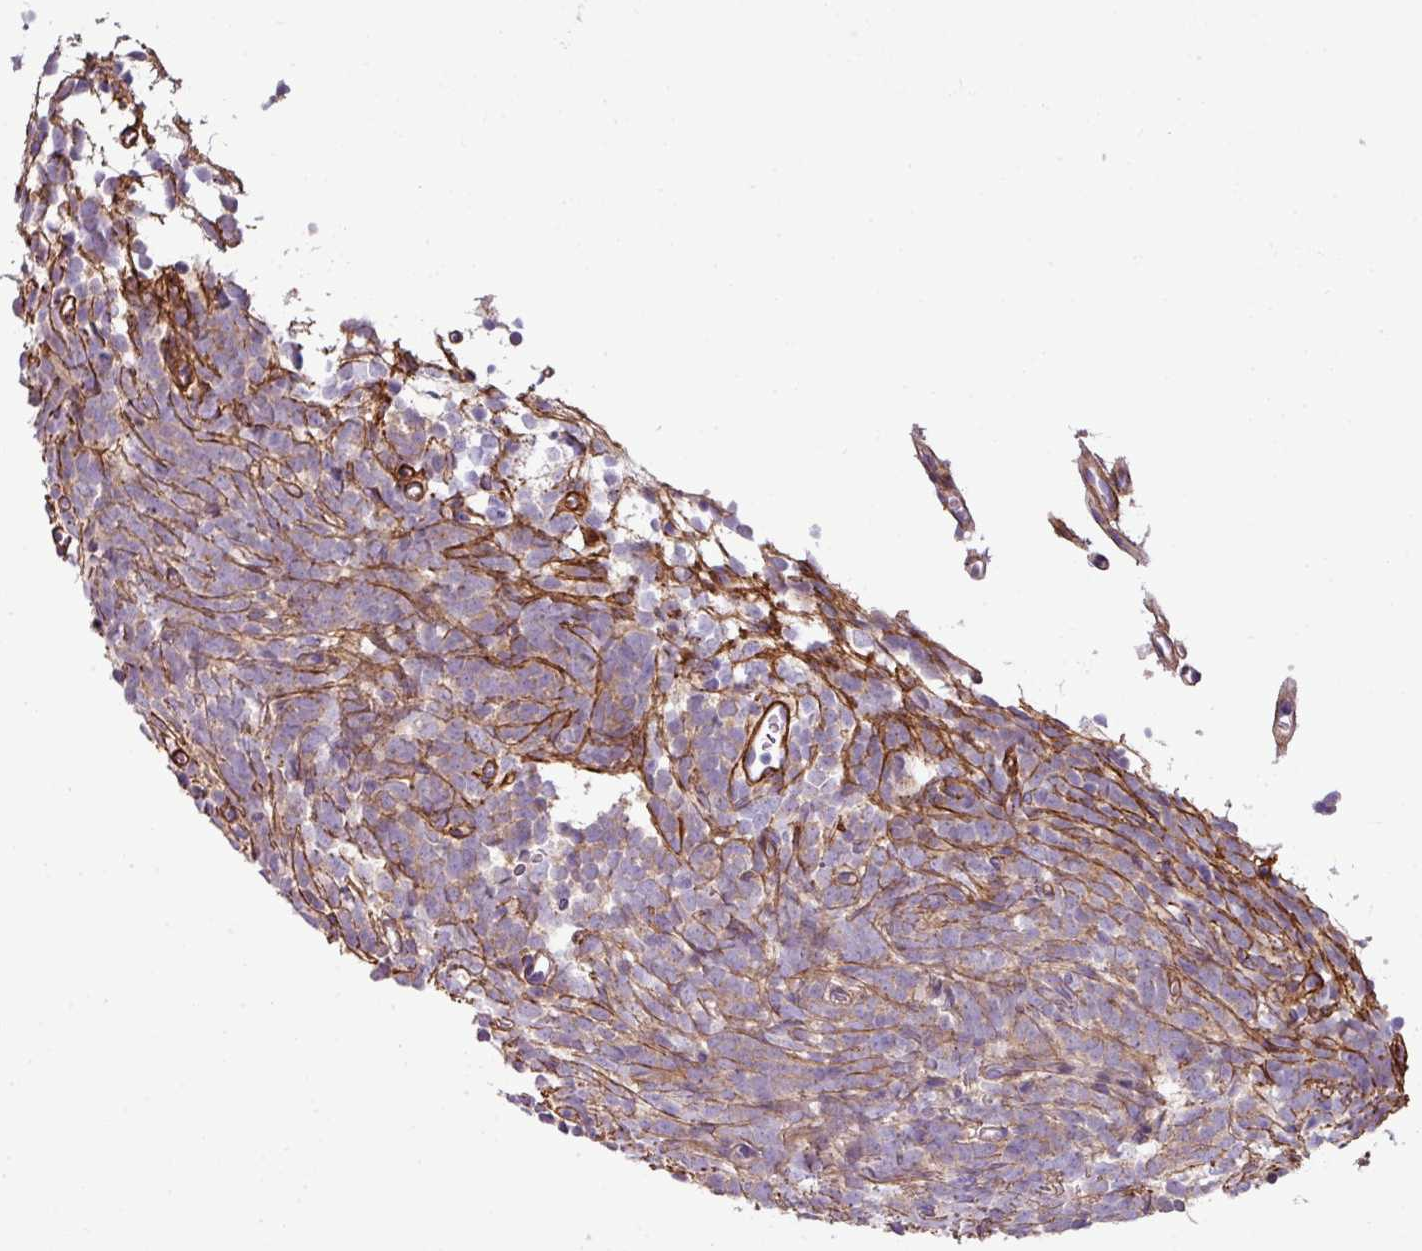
{"staining": {"intensity": "negative", "quantity": "none", "location": "none"}, "tissue": "glioma", "cell_type": "Tumor cells", "image_type": "cancer", "snomed": [{"axis": "morphology", "description": "Glioma, malignant, Low grade"}, {"axis": "topography", "description": "Brain"}], "caption": "Tumor cells show no significant protein staining in malignant low-grade glioma. (Immunohistochemistry (ihc), brightfield microscopy, high magnification).", "gene": "PARD6G", "patient": {"sex": "female", "age": 1}}